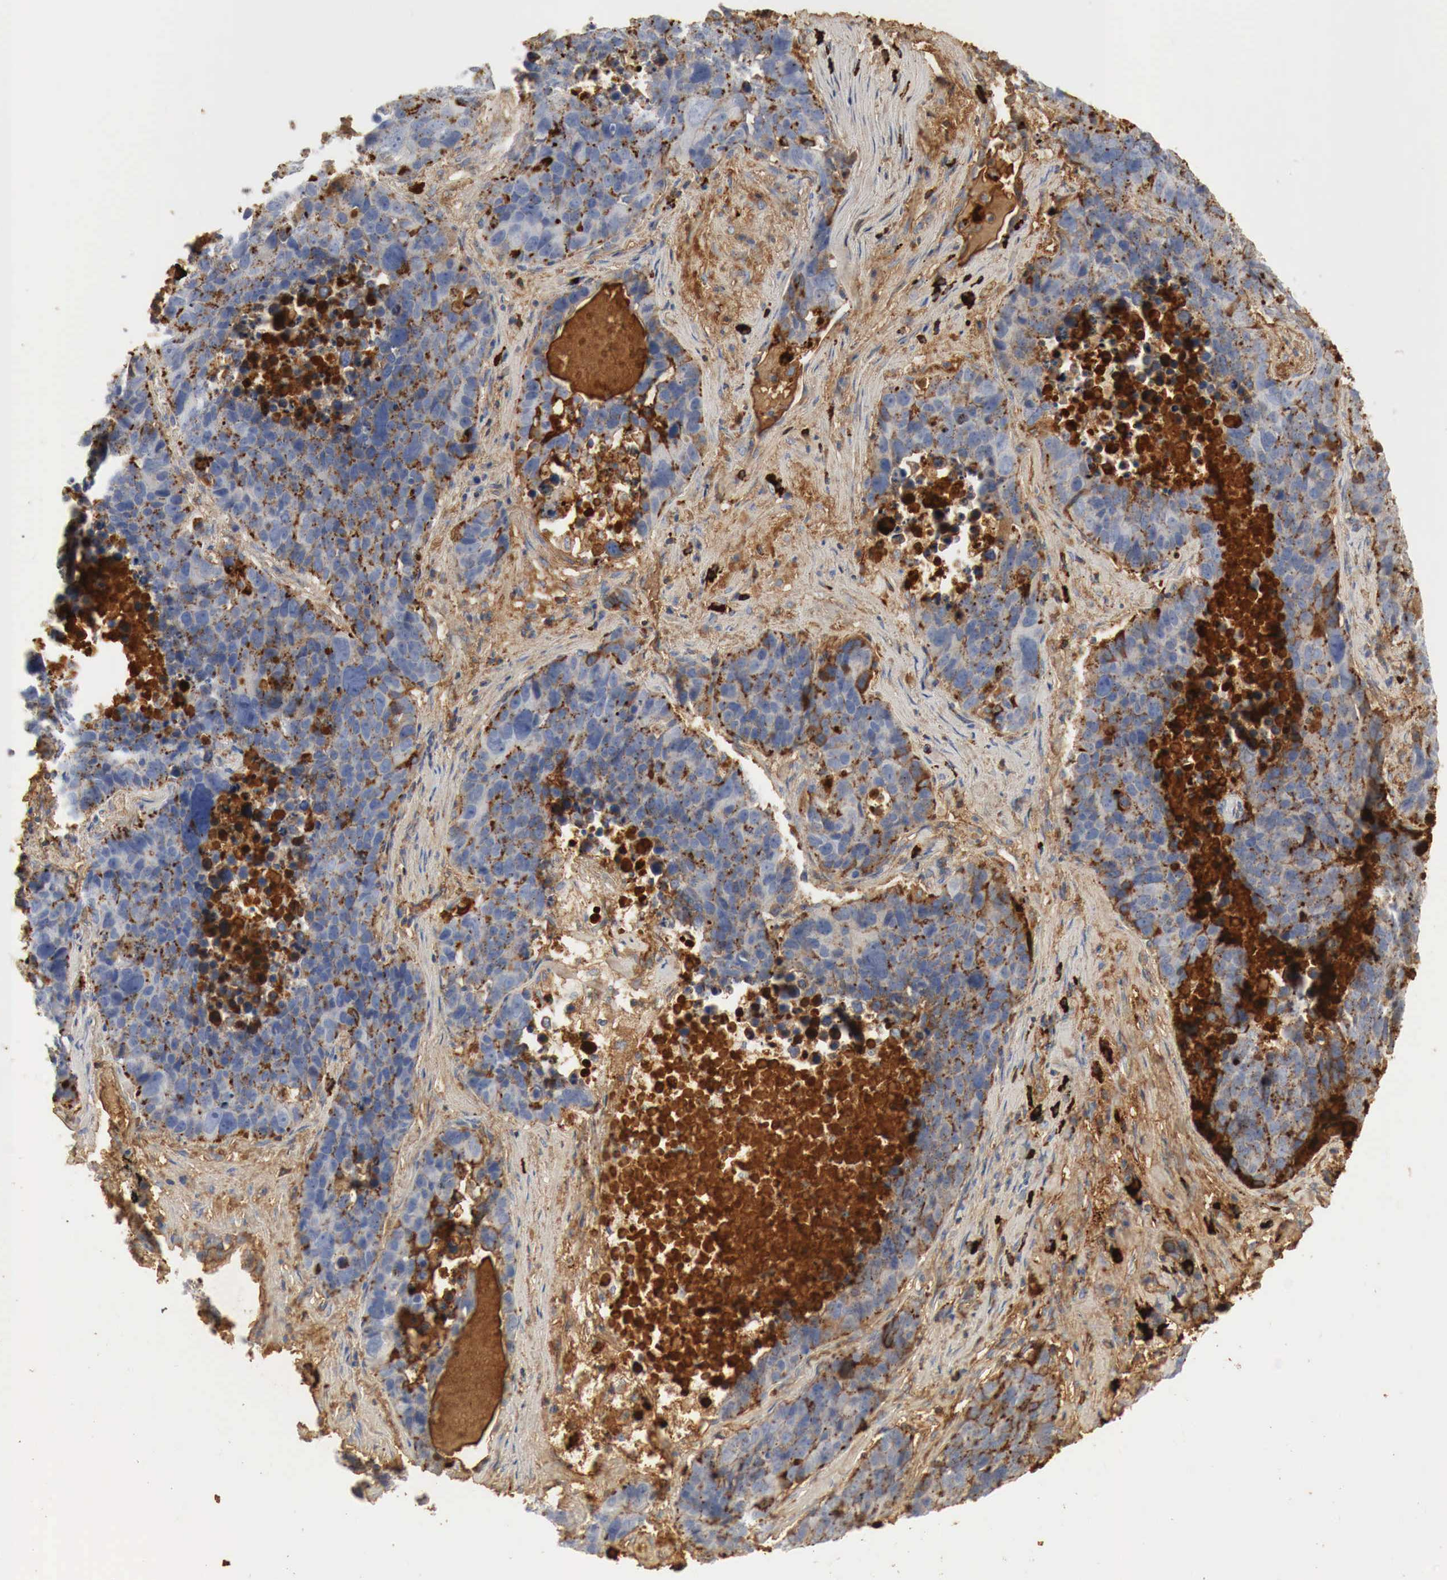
{"staining": {"intensity": "strong", "quantity": "25%-75%", "location": "cytoplasmic/membranous"}, "tissue": "lung cancer", "cell_type": "Tumor cells", "image_type": "cancer", "snomed": [{"axis": "morphology", "description": "Carcinoid, malignant, NOS"}, {"axis": "topography", "description": "Lung"}], "caption": "Lung malignant carcinoid tissue demonstrates strong cytoplasmic/membranous expression in about 25%-75% of tumor cells, visualized by immunohistochemistry.", "gene": "IGLC3", "patient": {"sex": "male", "age": 60}}